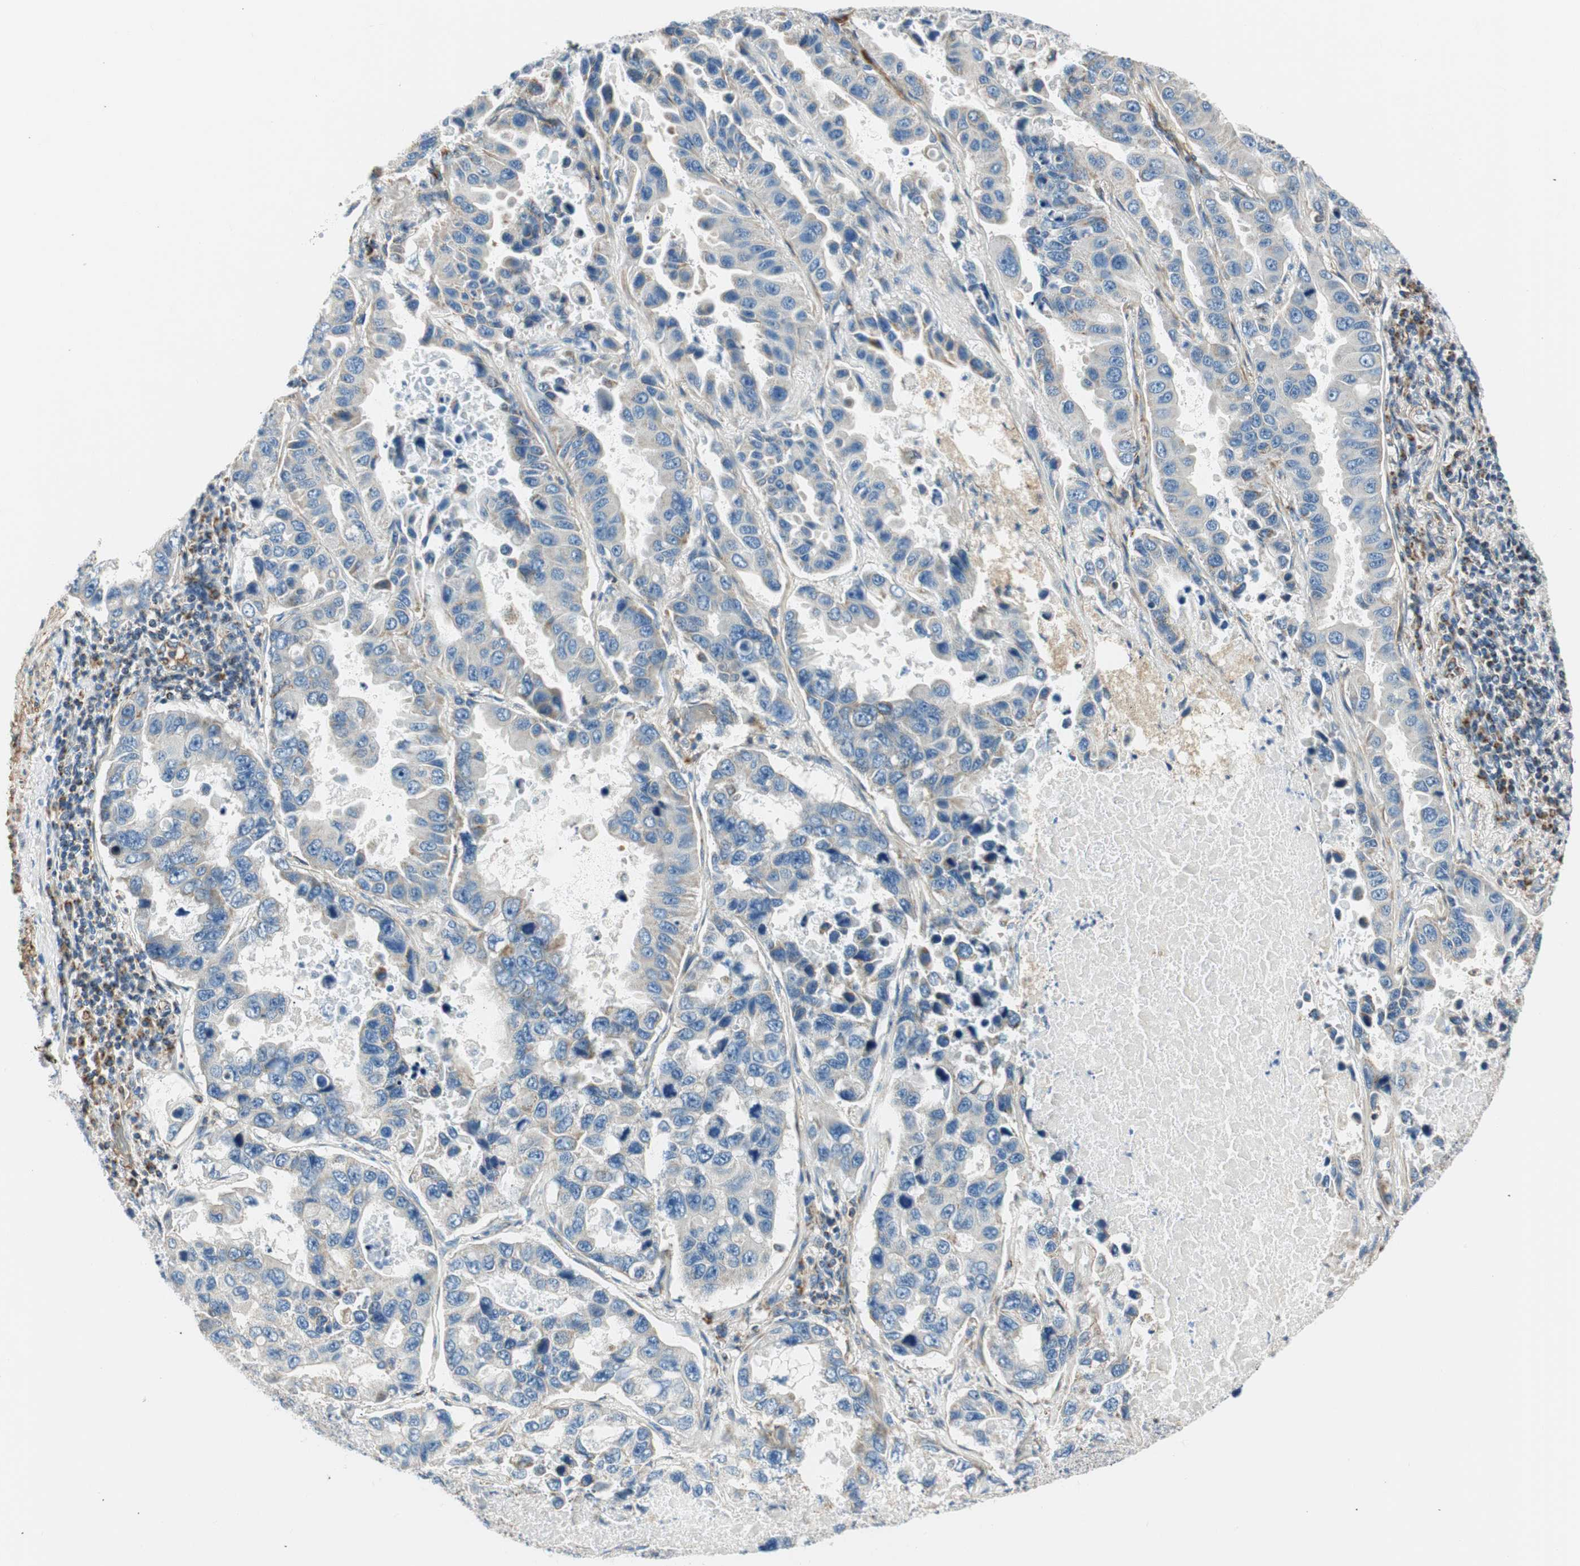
{"staining": {"intensity": "weak", "quantity": "<25%", "location": "cytoplasmic/membranous"}, "tissue": "lung cancer", "cell_type": "Tumor cells", "image_type": "cancer", "snomed": [{"axis": "morphology", "description": "Adenocarcinoma, NOS"}, {"axis": "topography", "description": "Lung"}], "caption": "Protein analysis of adenocarcinoma (lung) shows no significant positivity in tumor cells.", "gene": "RORB", "patient": {"sex": "male", "age": 64}}